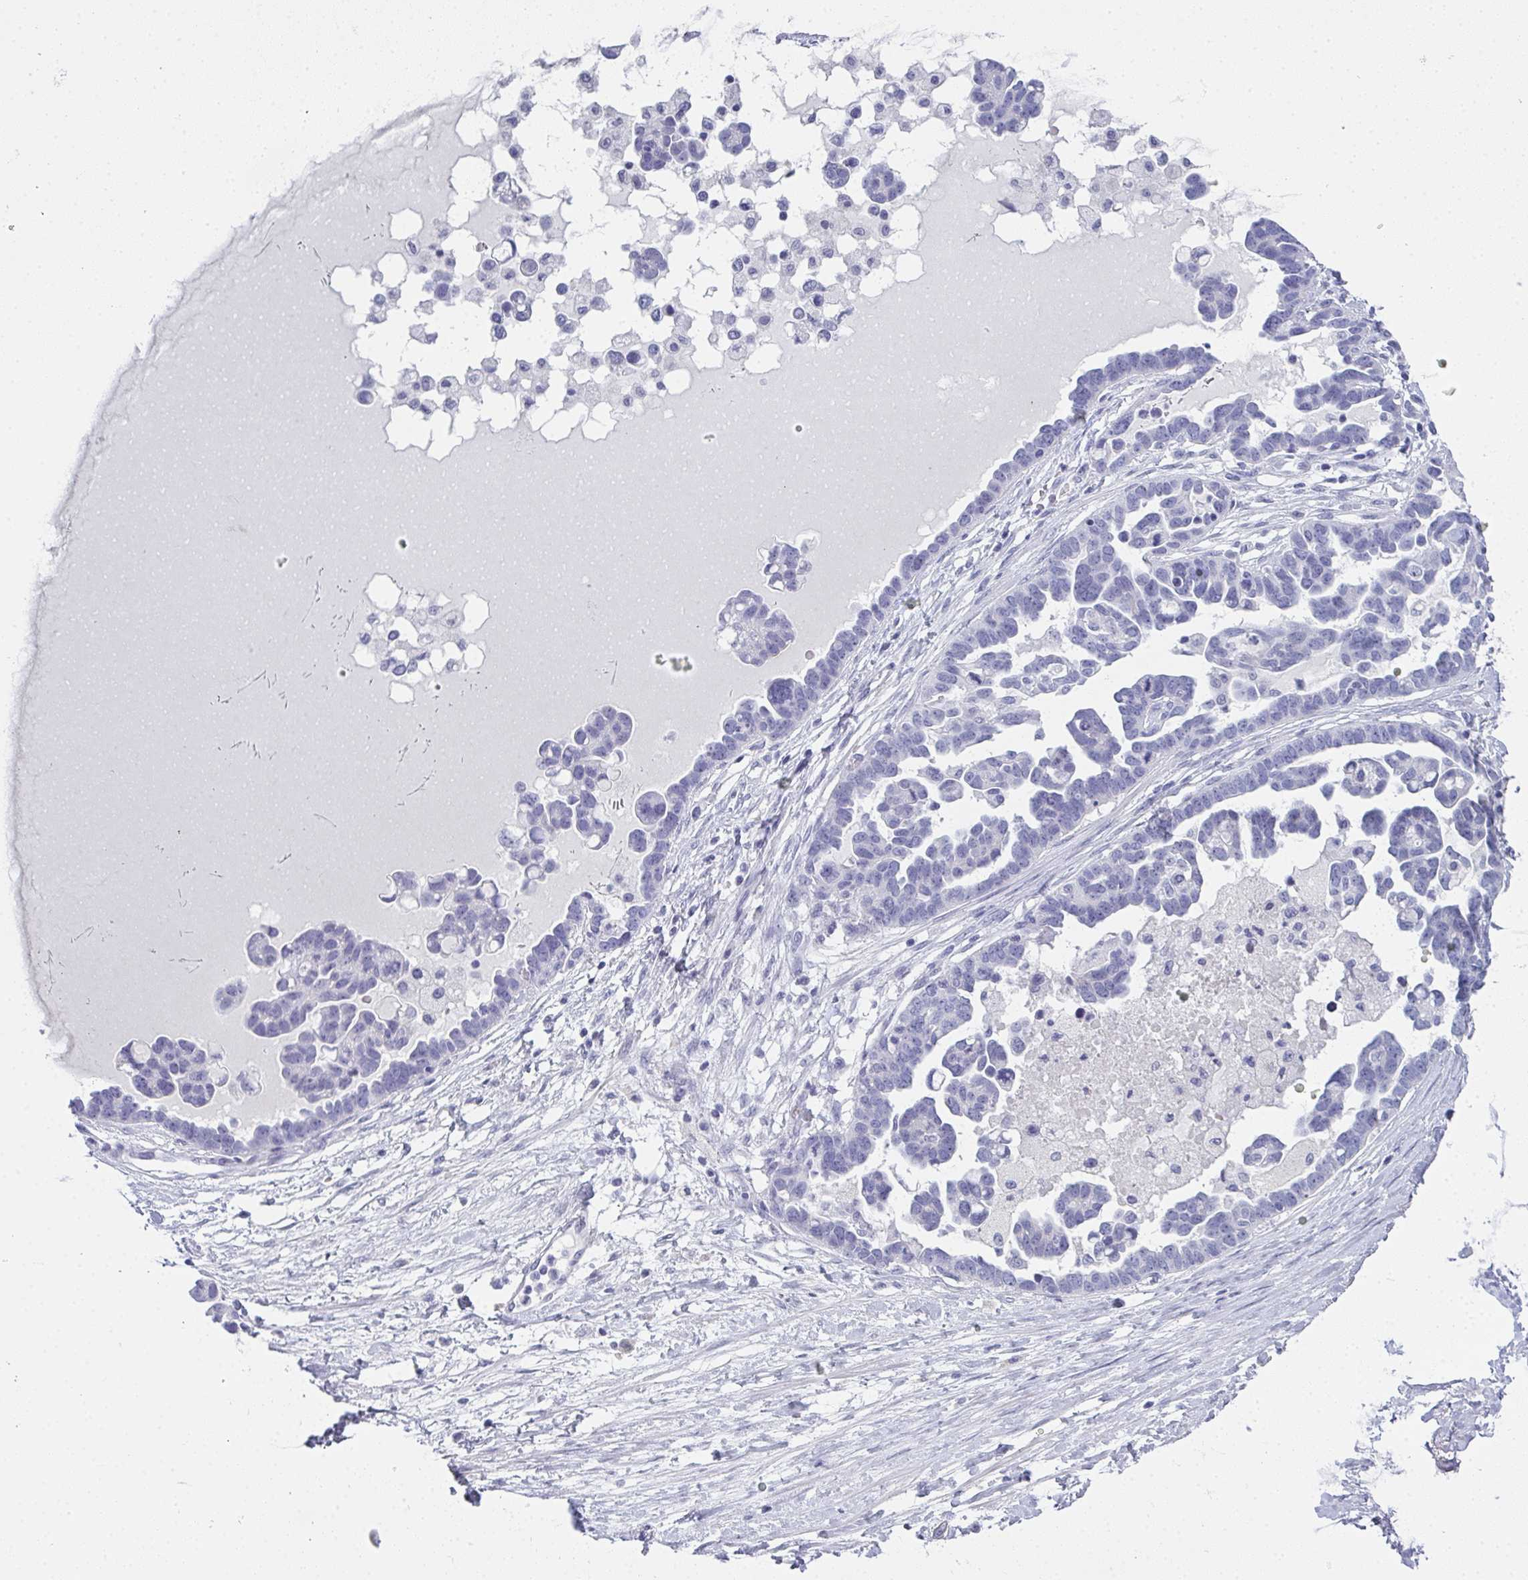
{"staining": {"intensity": "negative", "quantity": "none", "location": "none"}, "tissue": "ovarian cancer", "cell_type": "Tumor cells", "image_type": "cancer", "snomed": [{"axis": "morphology", "description": "Cystadenocarcinoma, serous, NOS"}, {"axis": "topography", "description": "Ovary"}], "caption": "There is no significant positivity in tumor cells of ovarian cancer.", "gene": "SLC36A2", "patient": {"sex": "female", "age": 54}}